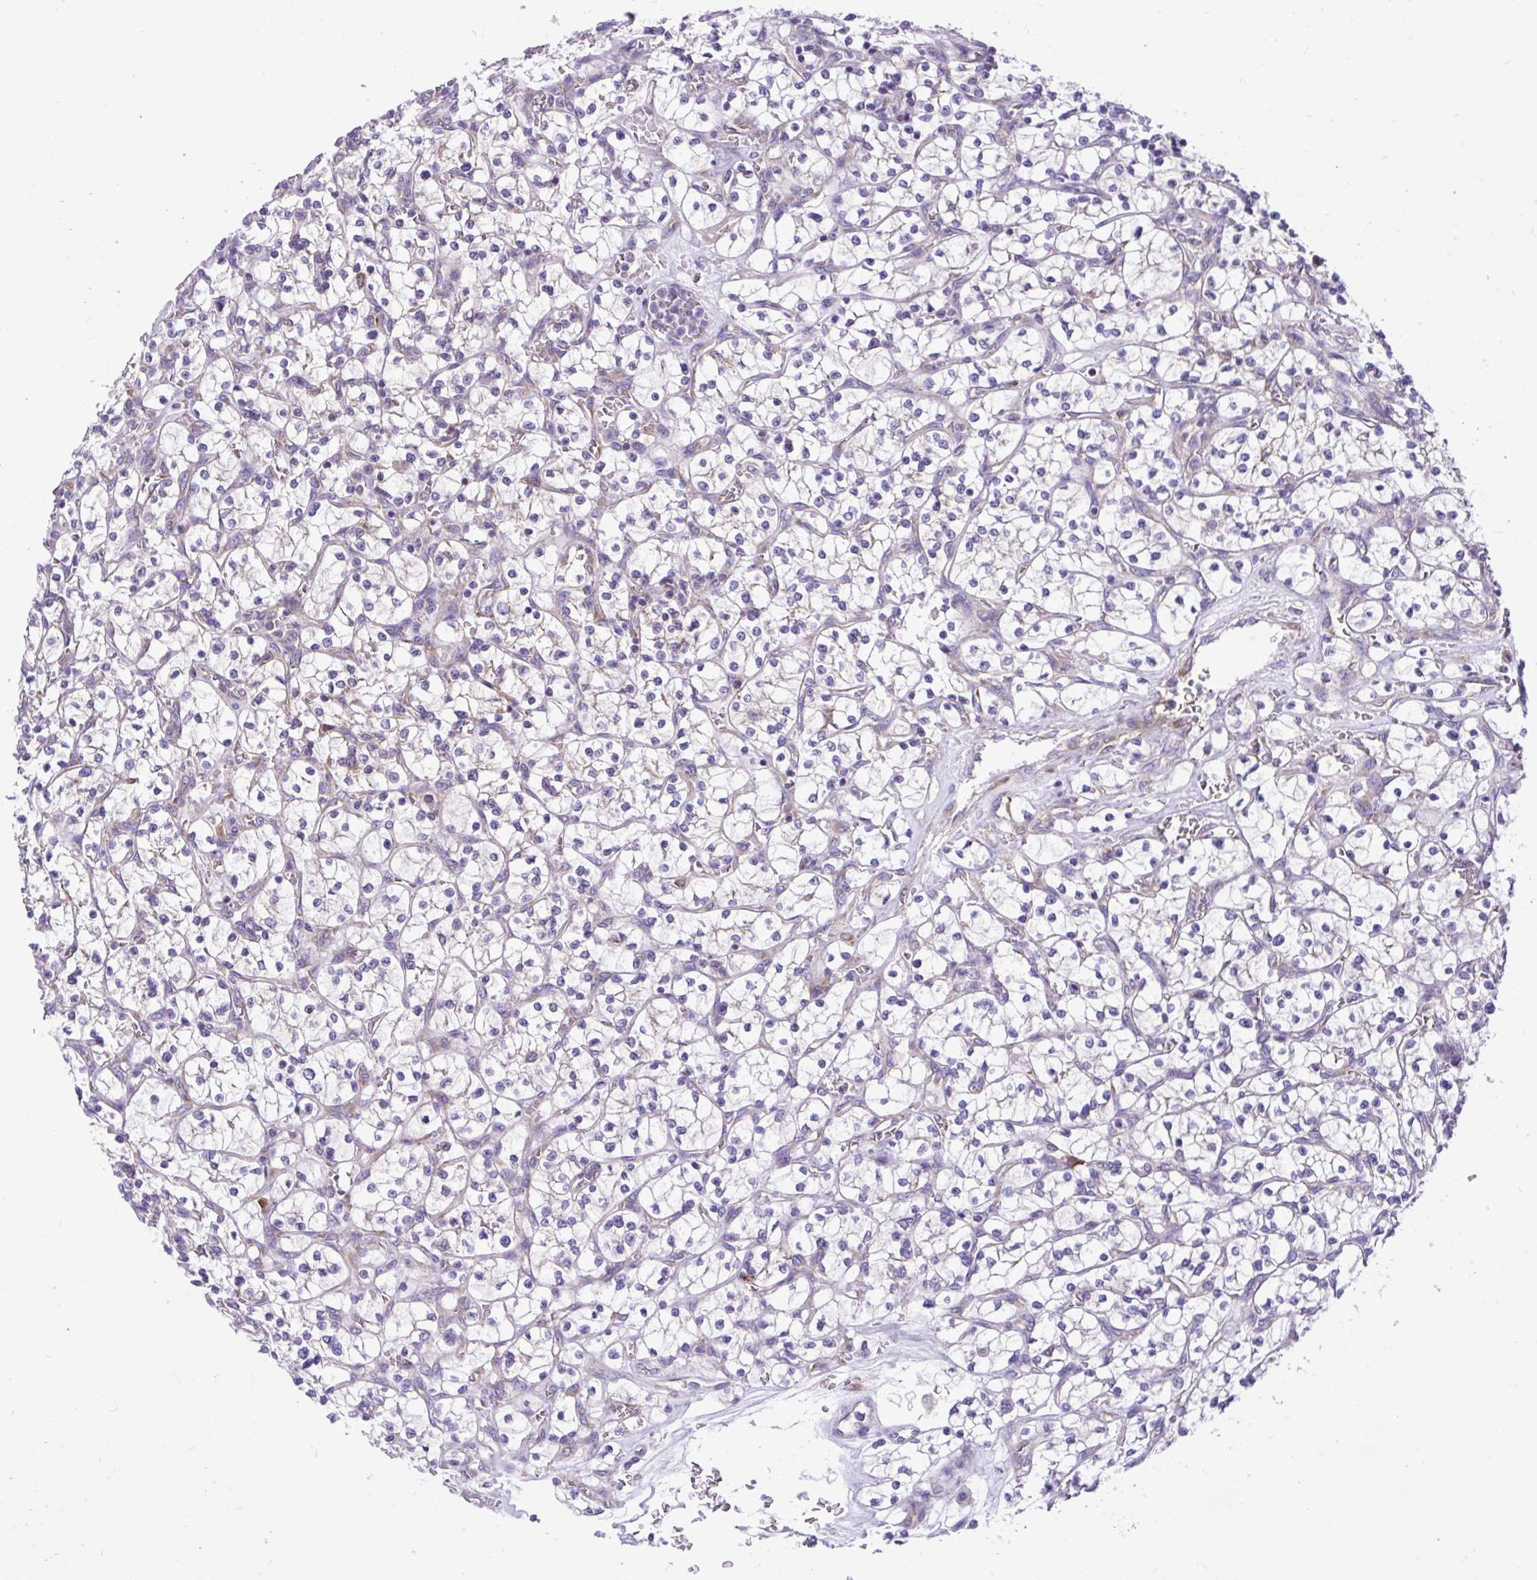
{"staining": {"intensity": "negative", "quantity": "none", "location": "none"}, "tissue": "renal cancer", "cell_type": "Tumor cells", "image_type": "cancer", "snomed": [{"axis": "morphology", "description": "Adenocarcinoma, NOS"}, {"axis": "topography", "description": "Kidney"}], "caption": "This is a photomicrograph of immunohistochemistry (IHC) staining of renal cancer (adenocarcinoma), which shows no expression in tumor cells. The staining is performed using DAB (3,3'-diaminobenzidine) brown chromogen with nuclei counter-stained in using hematoxylin.", "gene": "RPL7", "patient": {"sex": "female", "age": 64}}